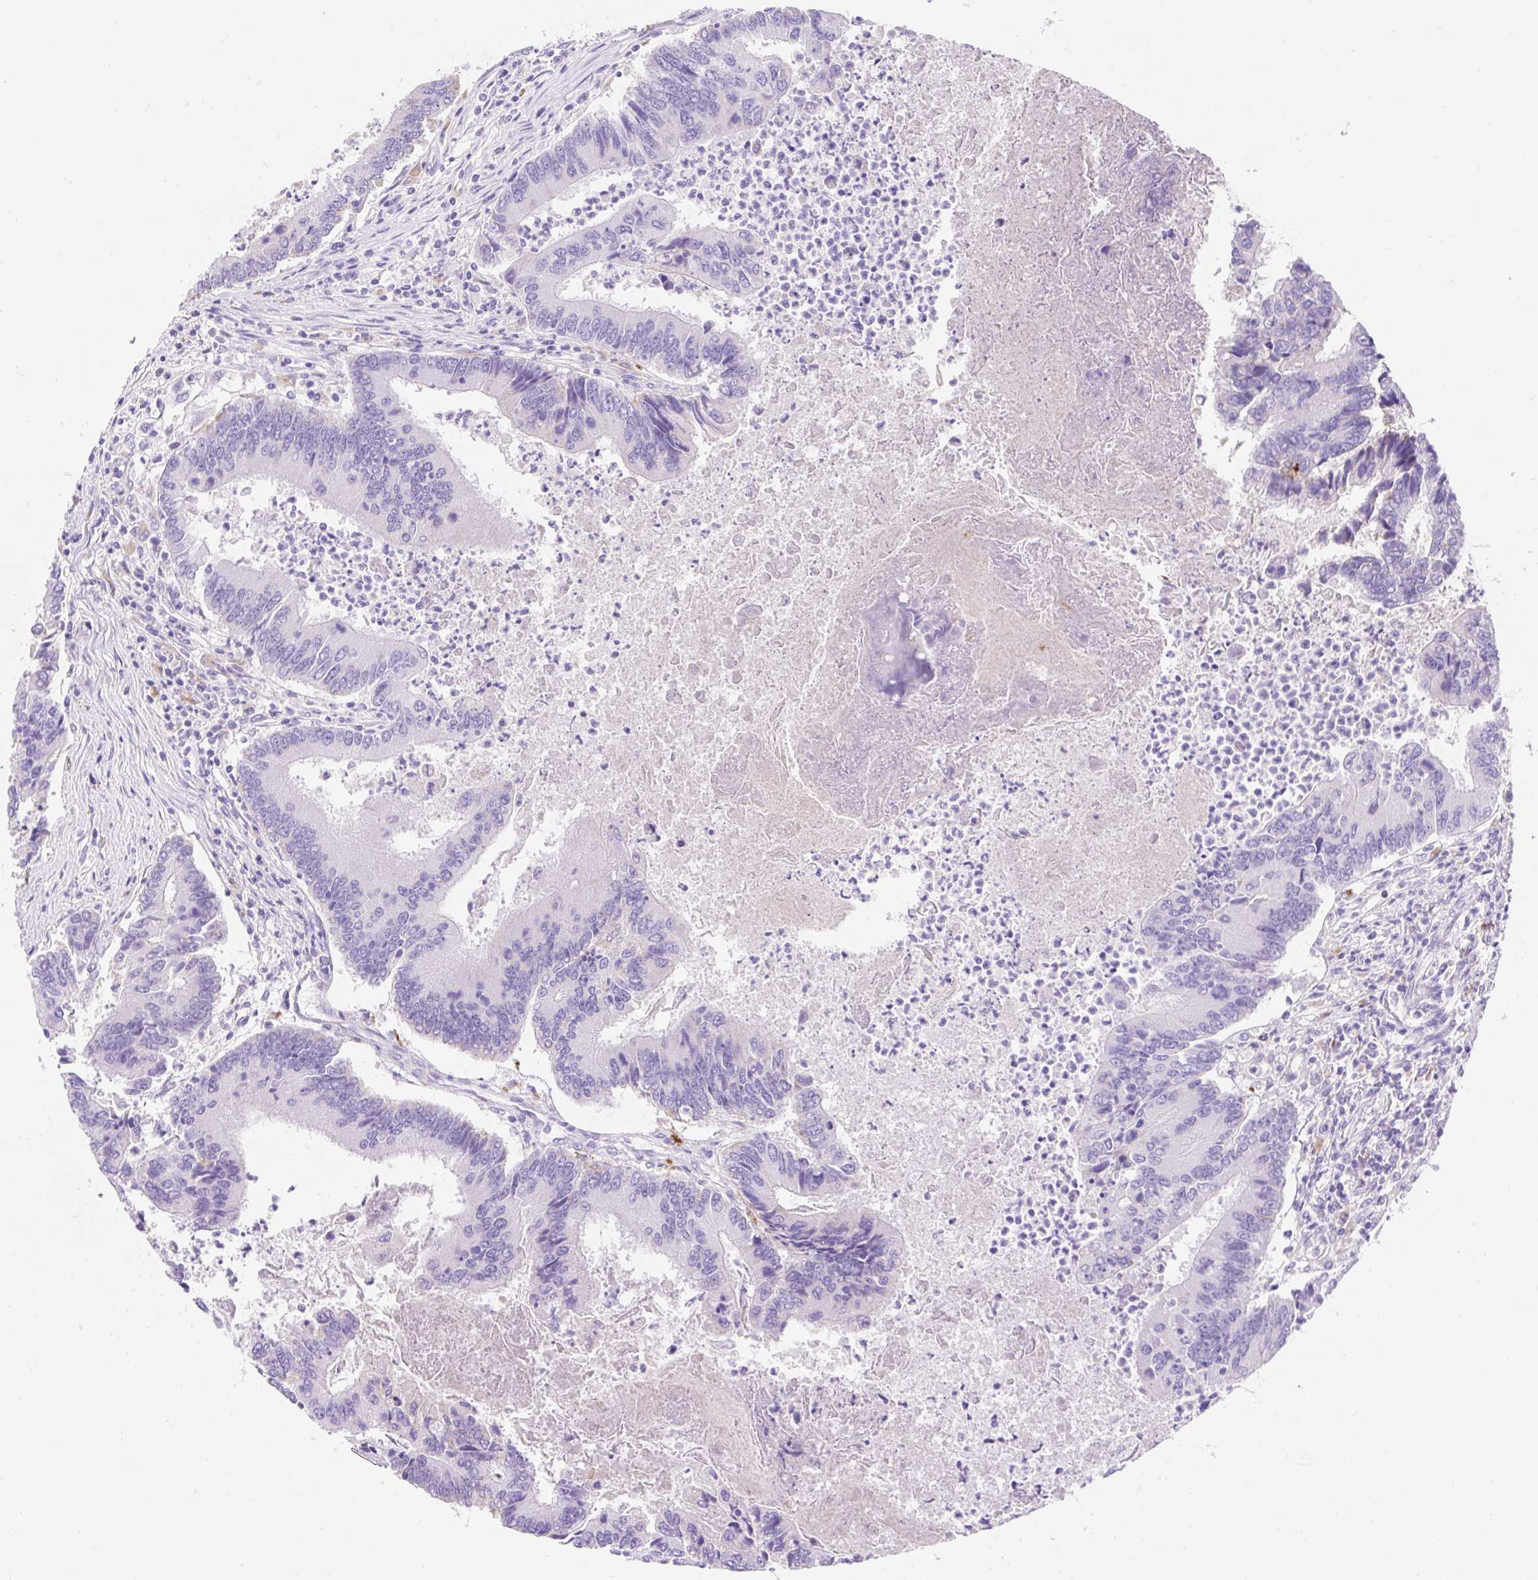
{"staining": {"intensity": "negative", "quantity": "none", "location": "none"}, "tissue": "colorectal cancer", "cell_type": "Tumor cells", "image_type": "cancer", "snomed": [{"axis": "morphology", "description": "Adenocarcinoma, NOS"}, {"axis": "topography", "description": "Colon"}], "caption": "High magnification brightfield microscopy of colorectal cancer stained with DAB (brown) and counterstained with hematoxylin (blue): tumor cells show no significant positivity.", "gene": "HEXB", "patient": {"sex": "female", "age": 67}}